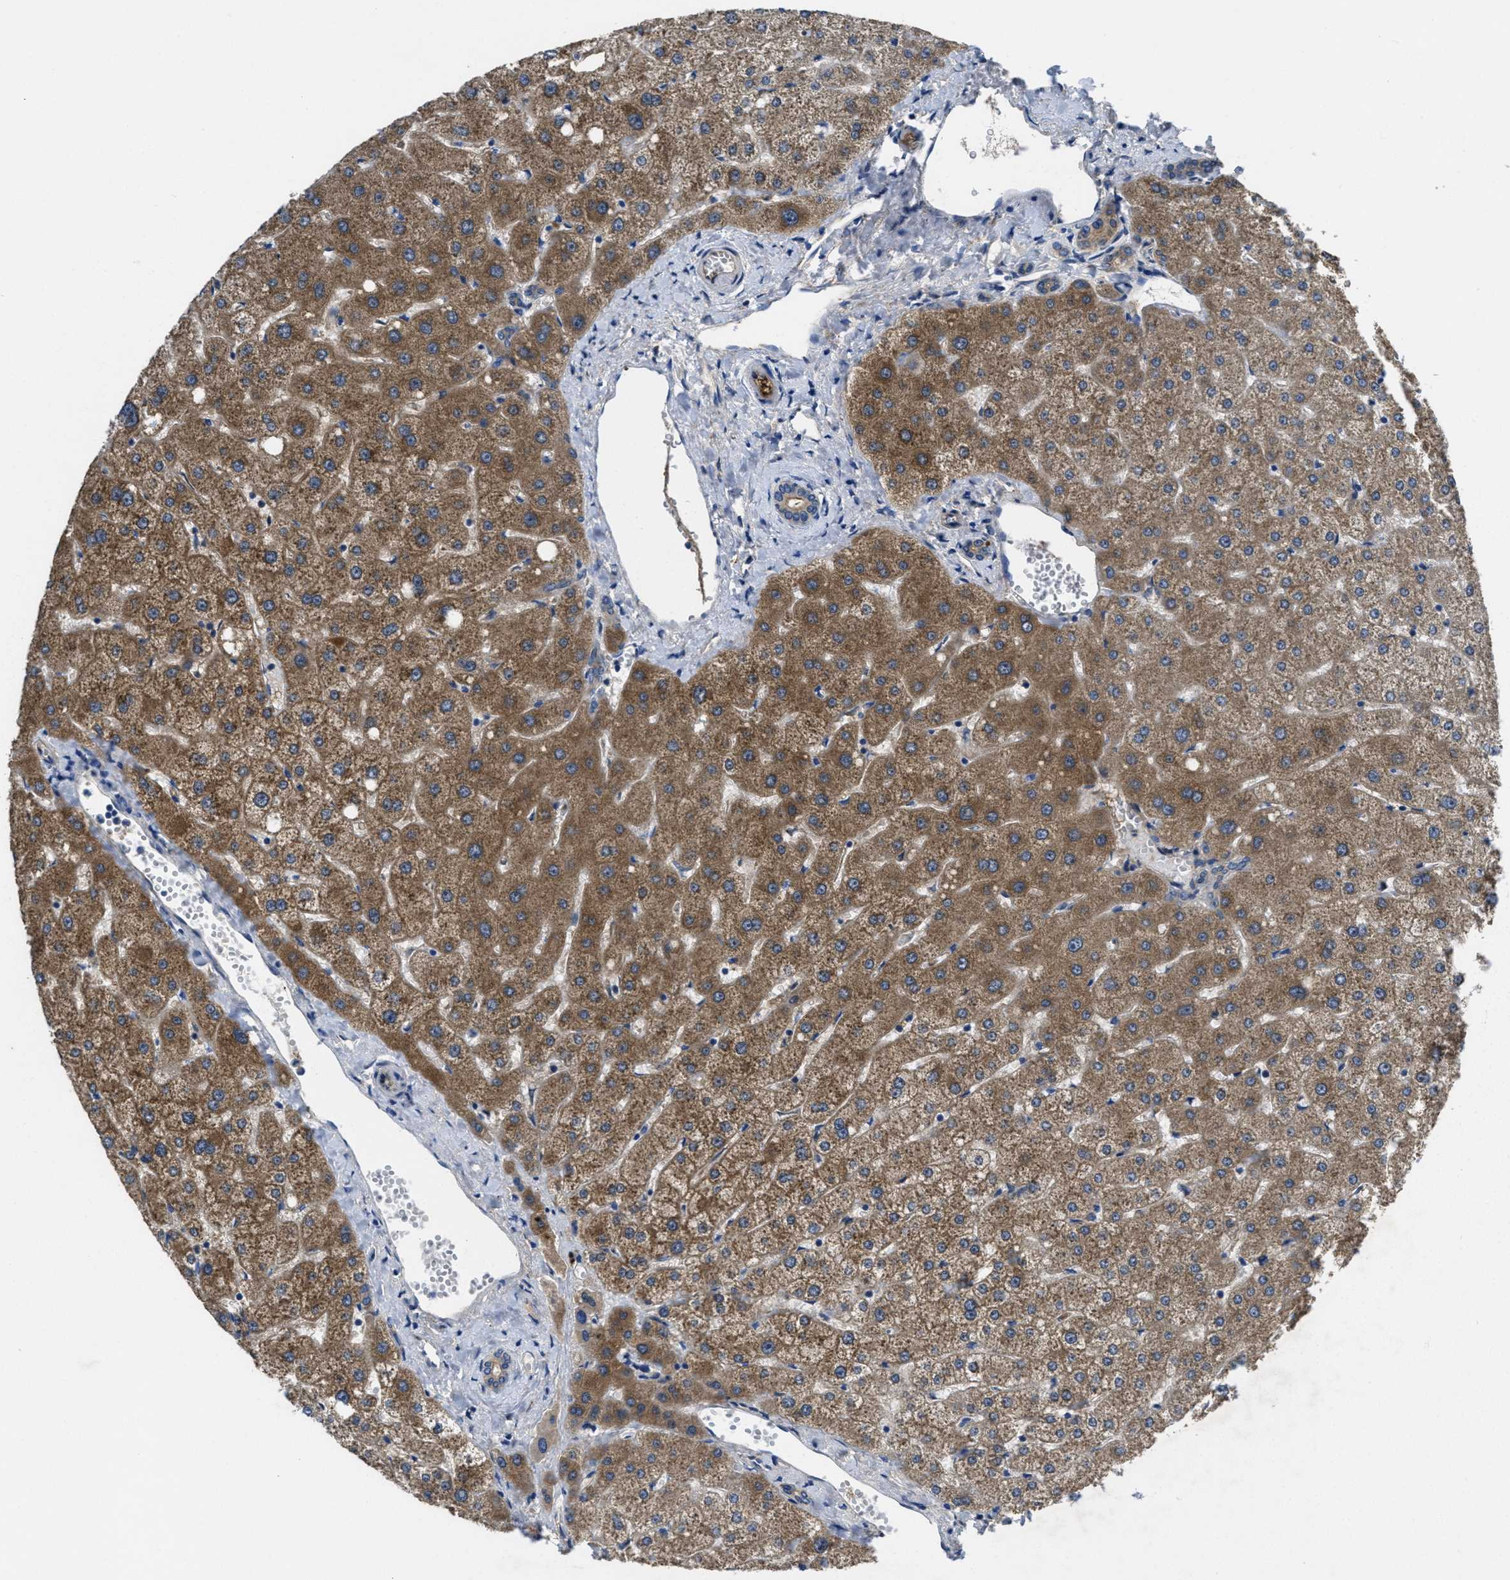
{"staining": {"intensity": "weak", "quantity": ">75%", "location": "cytoplasmic/membranous"}, "tissue": "liver", "cell_type": "Cholangiocytes", "image_type": "normal", "snomed": [{"axis": "morphology", "description": "Normal tissue, NOS"}, {"axis": "topography", "description": "Liver"}], "caption": "Liver stained with IHC shows weak cytoplasmic/membranous positivity in about >75% of cholangiocytes.", "gene": "GALK1", "patient": {"sex": "male", "age": 73}}